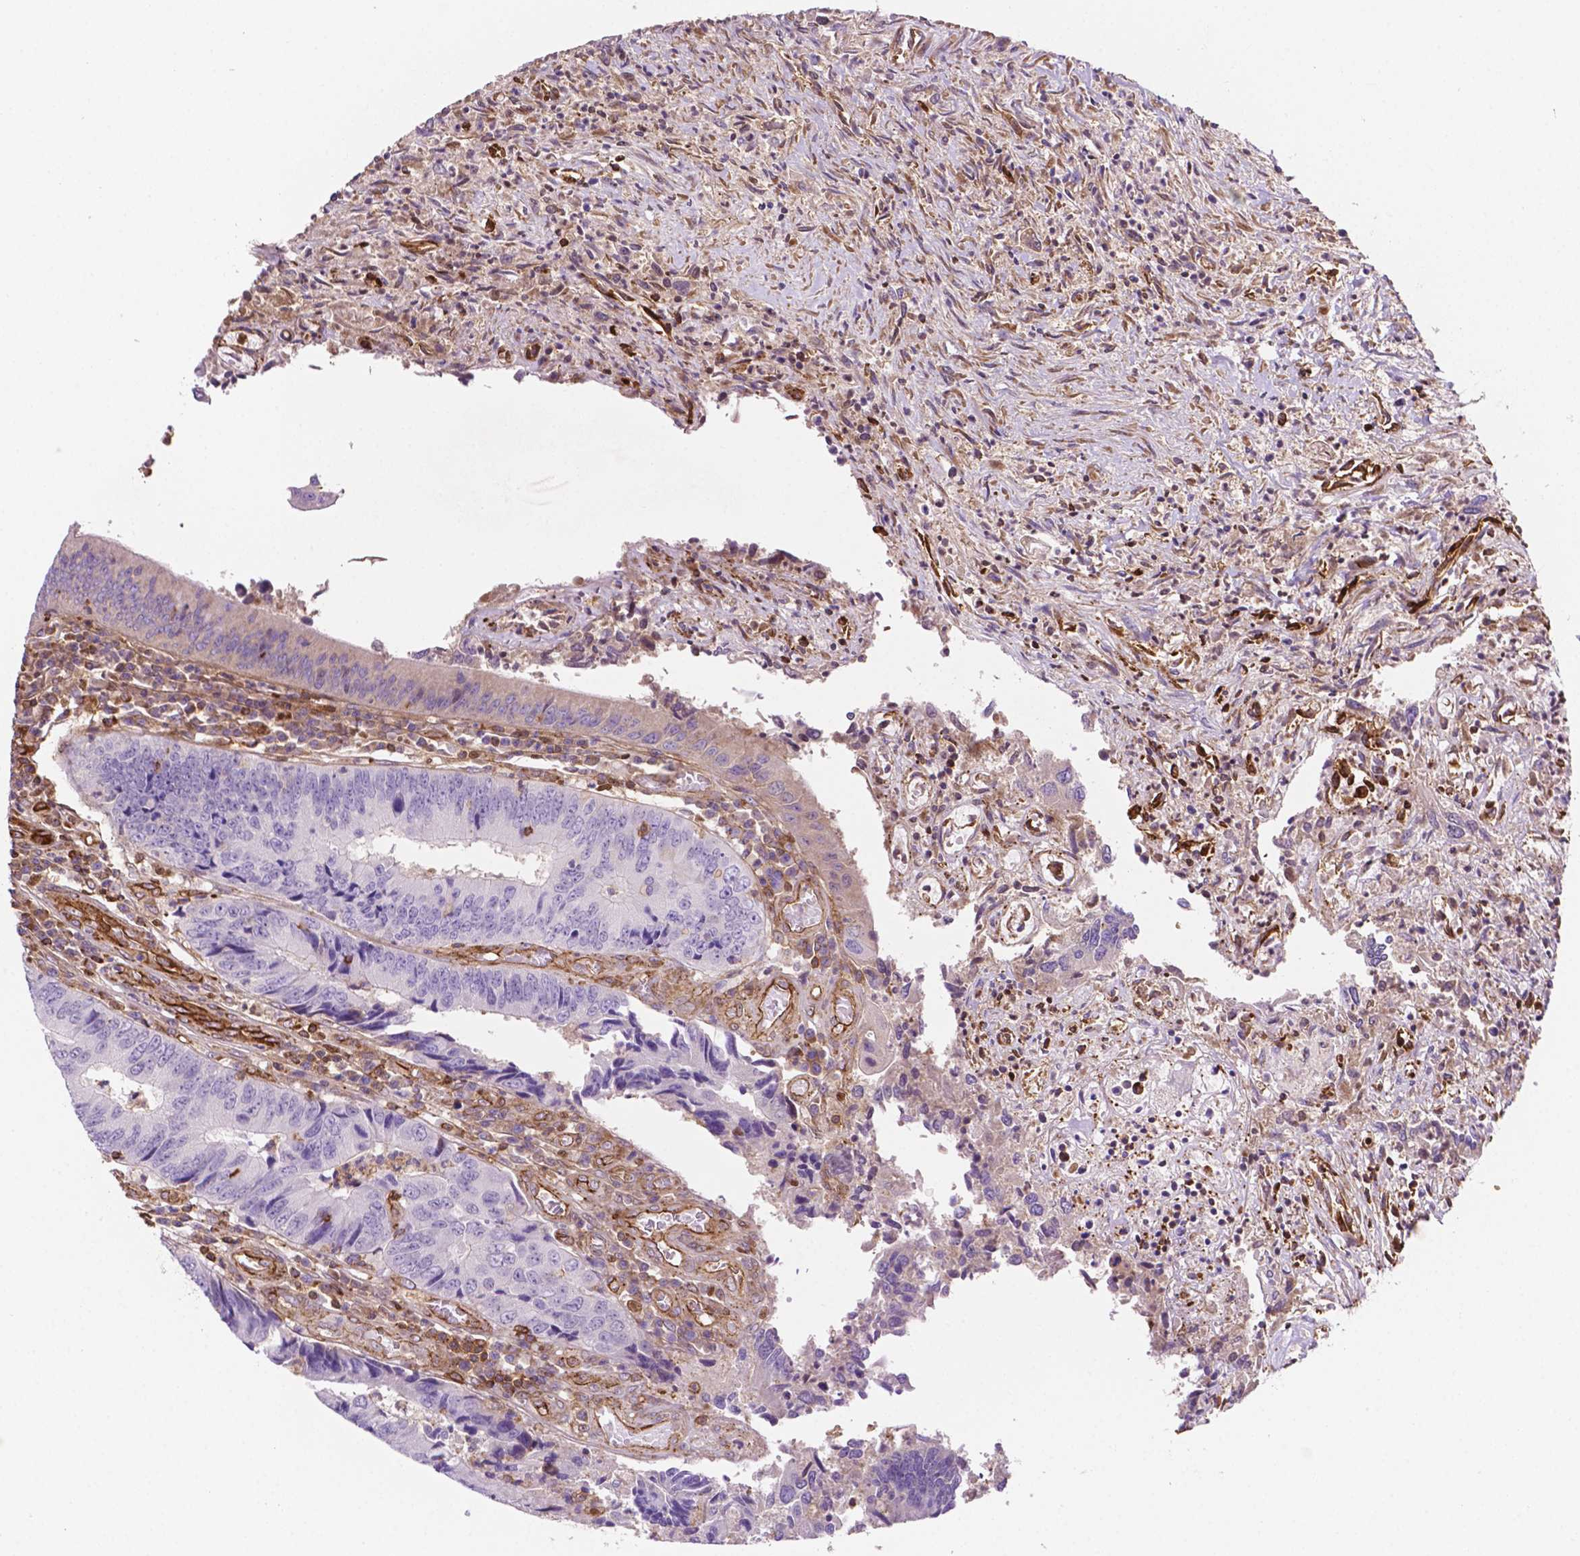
{"staining": {"intensity": "moderate", "quantity": "<25%", "location": "cytoplasmic/membranous"}, "tissue": "colorectal cancer", "cell_type": "Tumor cells", "image_type": "cancer", "snomed": [{"axis": "morphology", "description": "Adenocarcinoma, NOS"}, {"axis": "topography", "description": "Colon"}], "caption": "Protein expression analysis of human colorectal cancer reveals moderate cytoplasmic/membranous positivity in approximately <25% of tumor cells.", "gene": "DCN", "patient": {"sex": "female", "age": 67}}